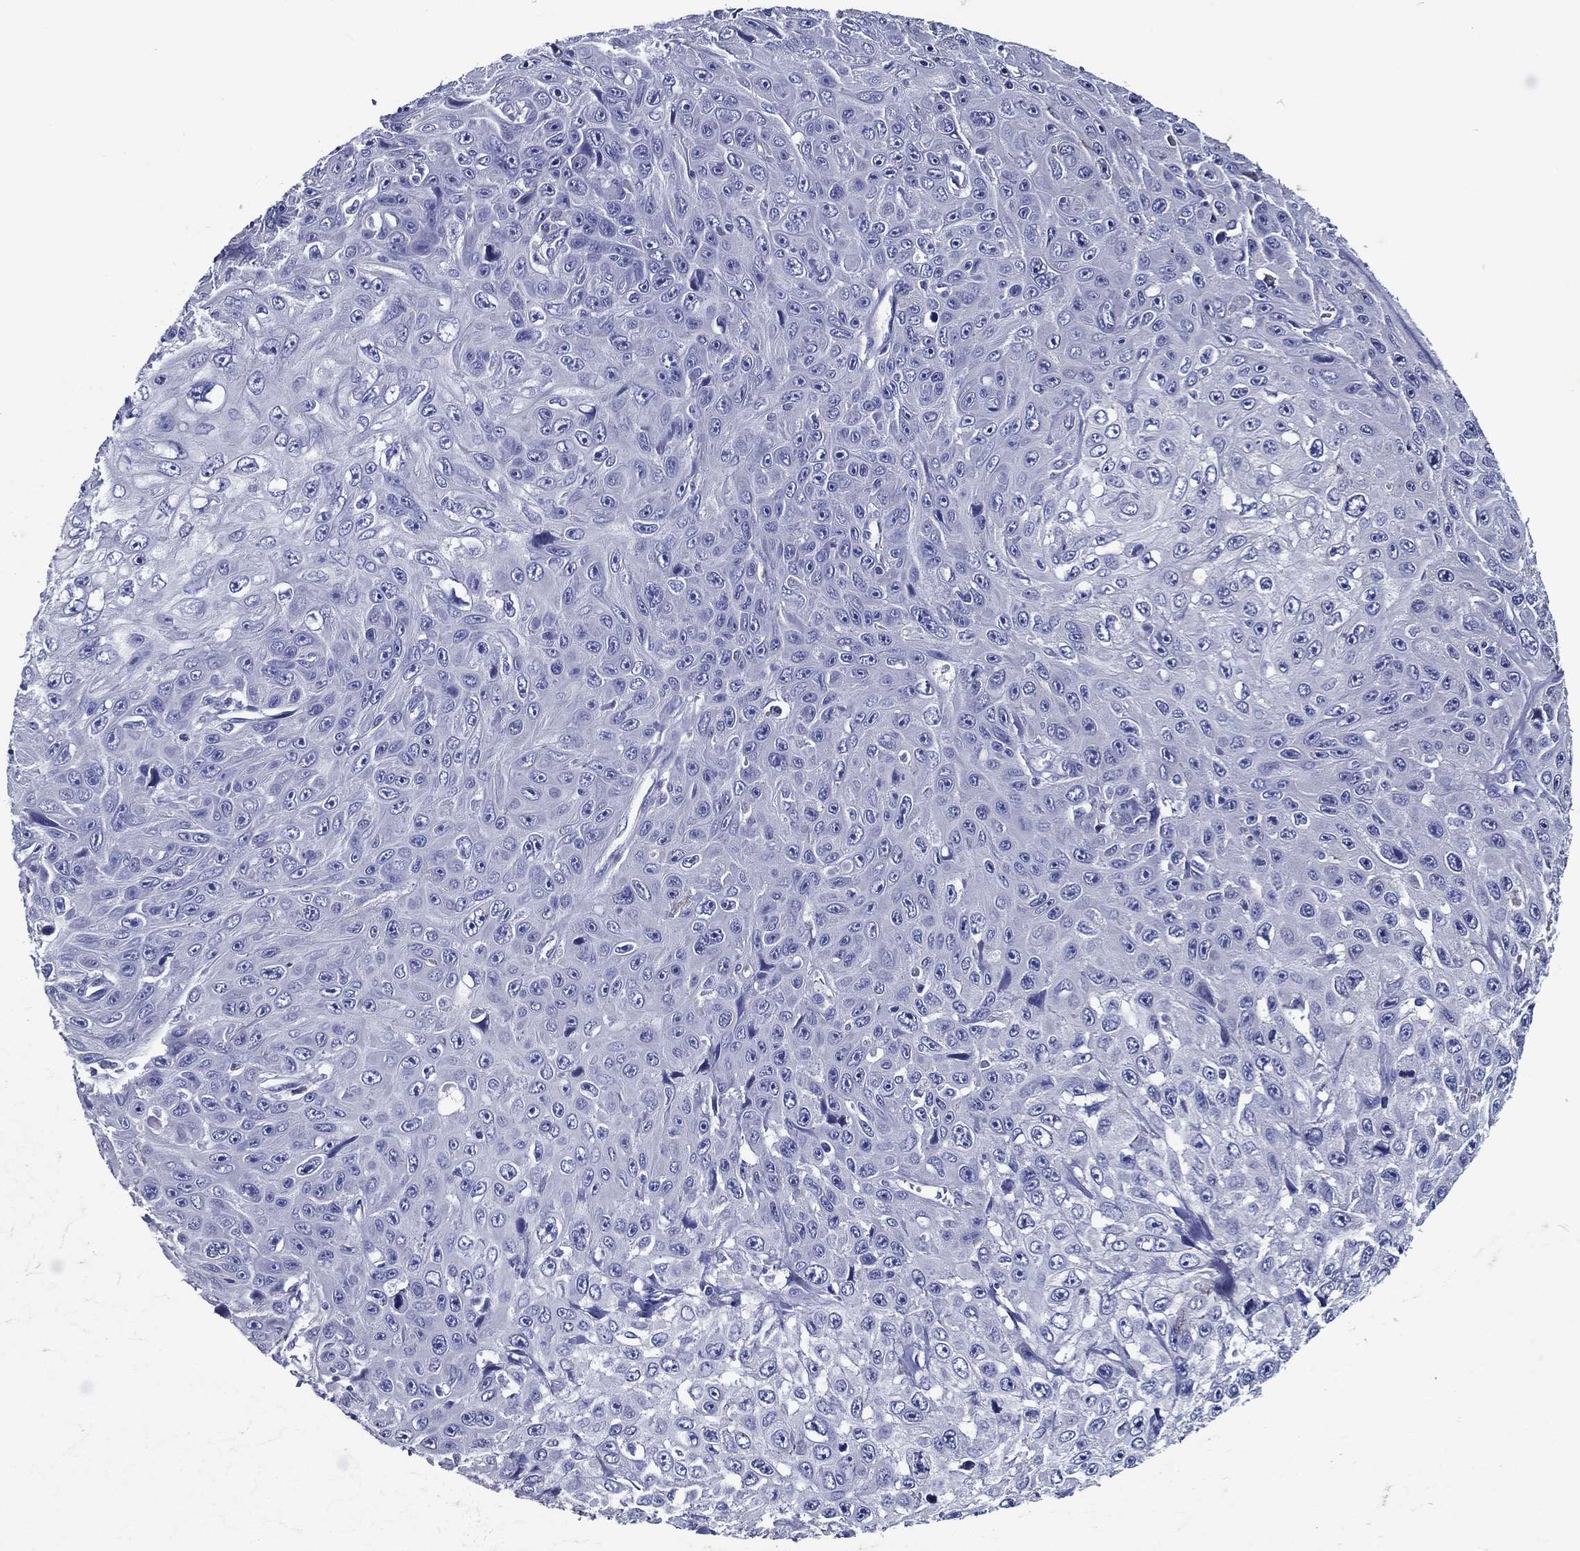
{"staining": {"intensity": "negative", "quantity": "none", "location": "none"}, "tissue": "skin cancer", "cell_type": "Tumor cells", "image_type": "cancer", "snomed": [{"axis": "morphology", "description": "Squamous cell carcinoma, NOS"}, {"axis": "topography", "description": "Skin"}], "caption": "Tumor cells show no significant protein expression in skin cancer. The staining is performed using DAB brown chromogen with nuclei counter-stained in using hematoxylin.", "gene": "ACE2", "patient": {"sex": "male", "age": 82}}